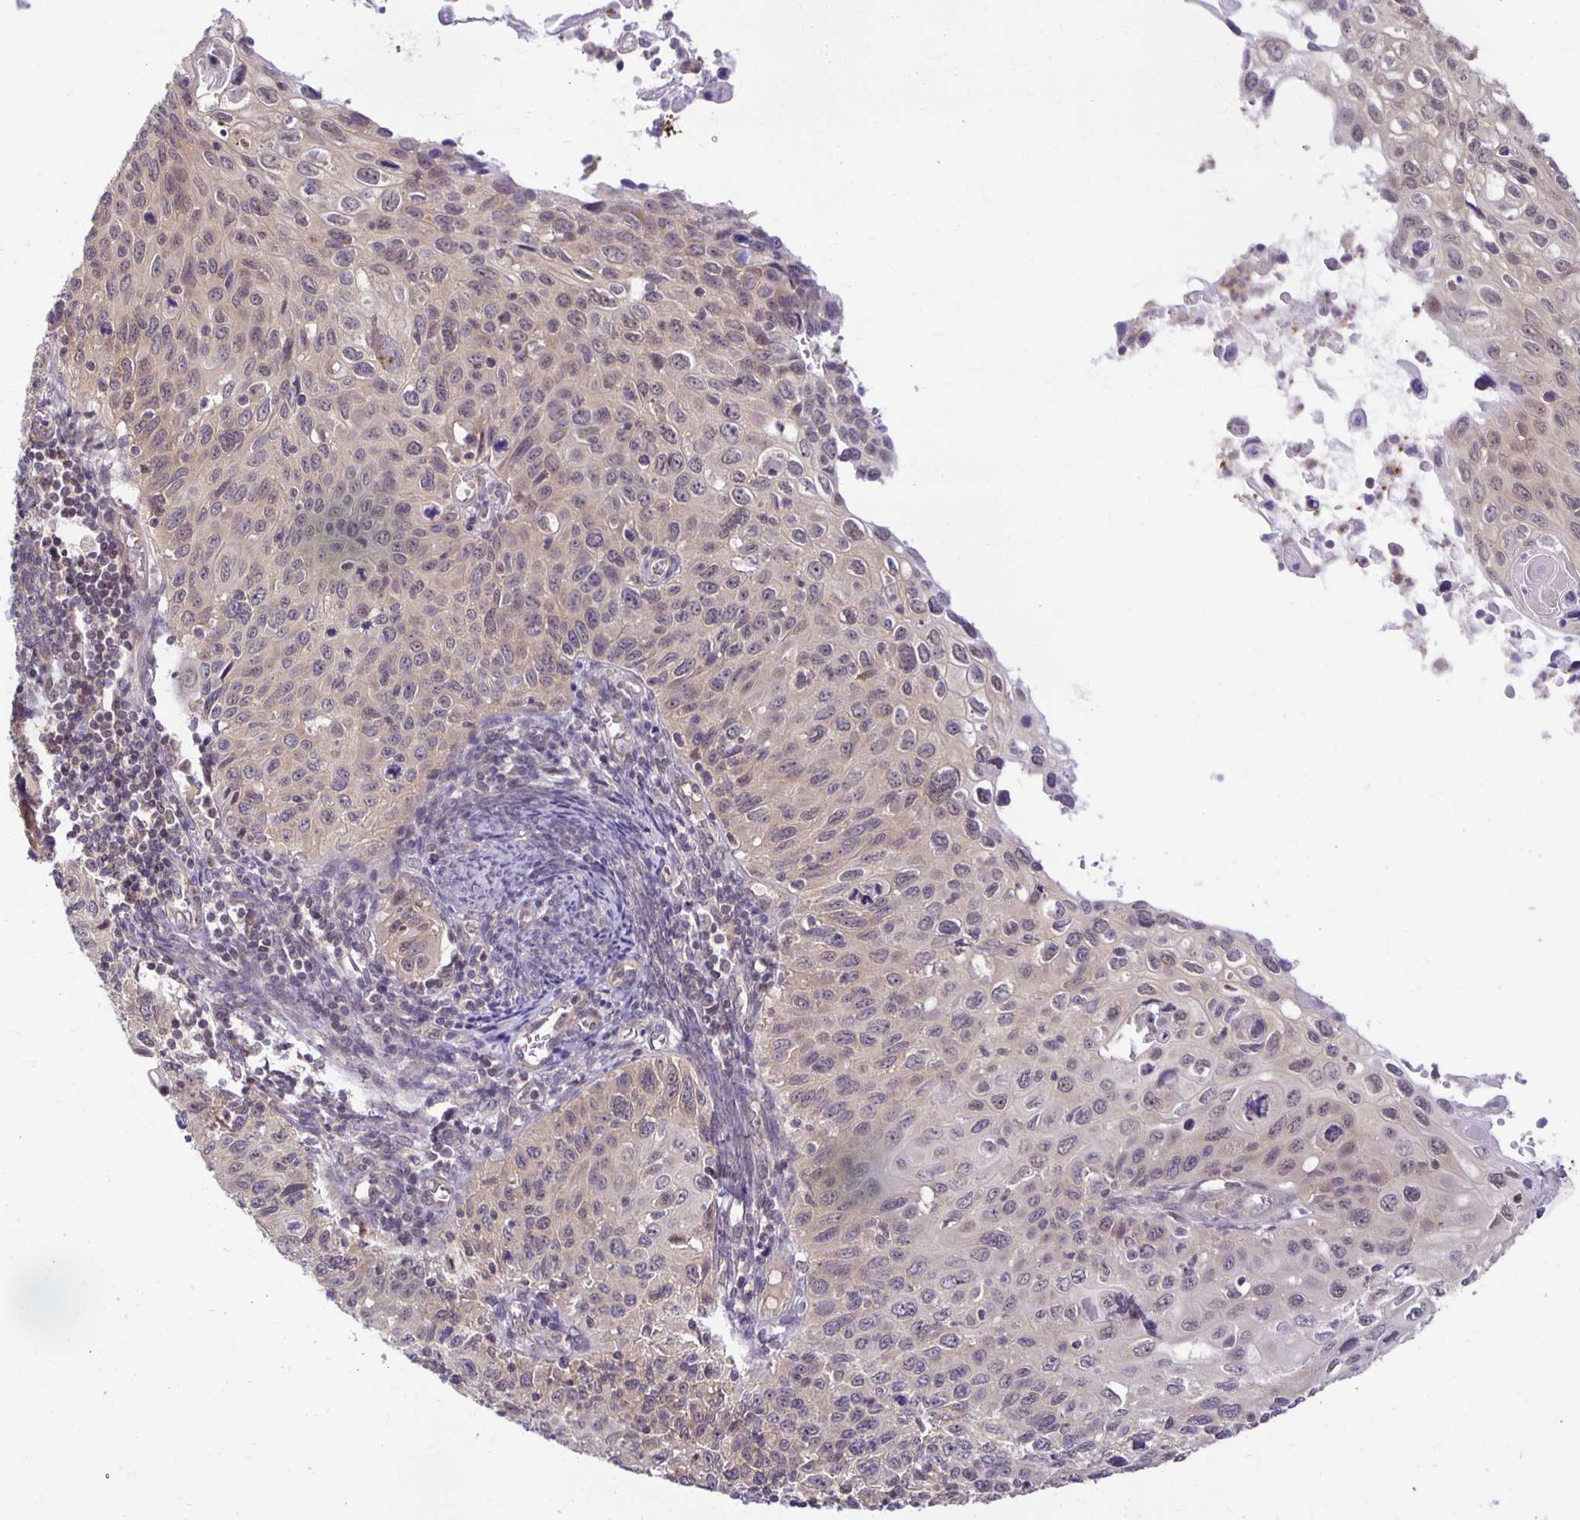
{"staining": {"intensity": "weak", "quantity": "<25%", "location": "cytoplasmic/membranous"}, "tissue": "cervical cancer", "cell_type": "Tumor cells", "image_type": "cancer", "snomed": [{"axis": "morphology", "description": "Squamous cell carcinoma, NOS"}, {"axis": "topography", "description": "Cervix"}], "caption": "This is a photomicrograph of IHC staining of cervical squamous cell carcinoma, which shows no expression in tumor cells. (Immunohistochemistry, brightfield microscopy, high magnification).", "gene": "MIEN1", "patient": {"sex": "female", "age": 70}}